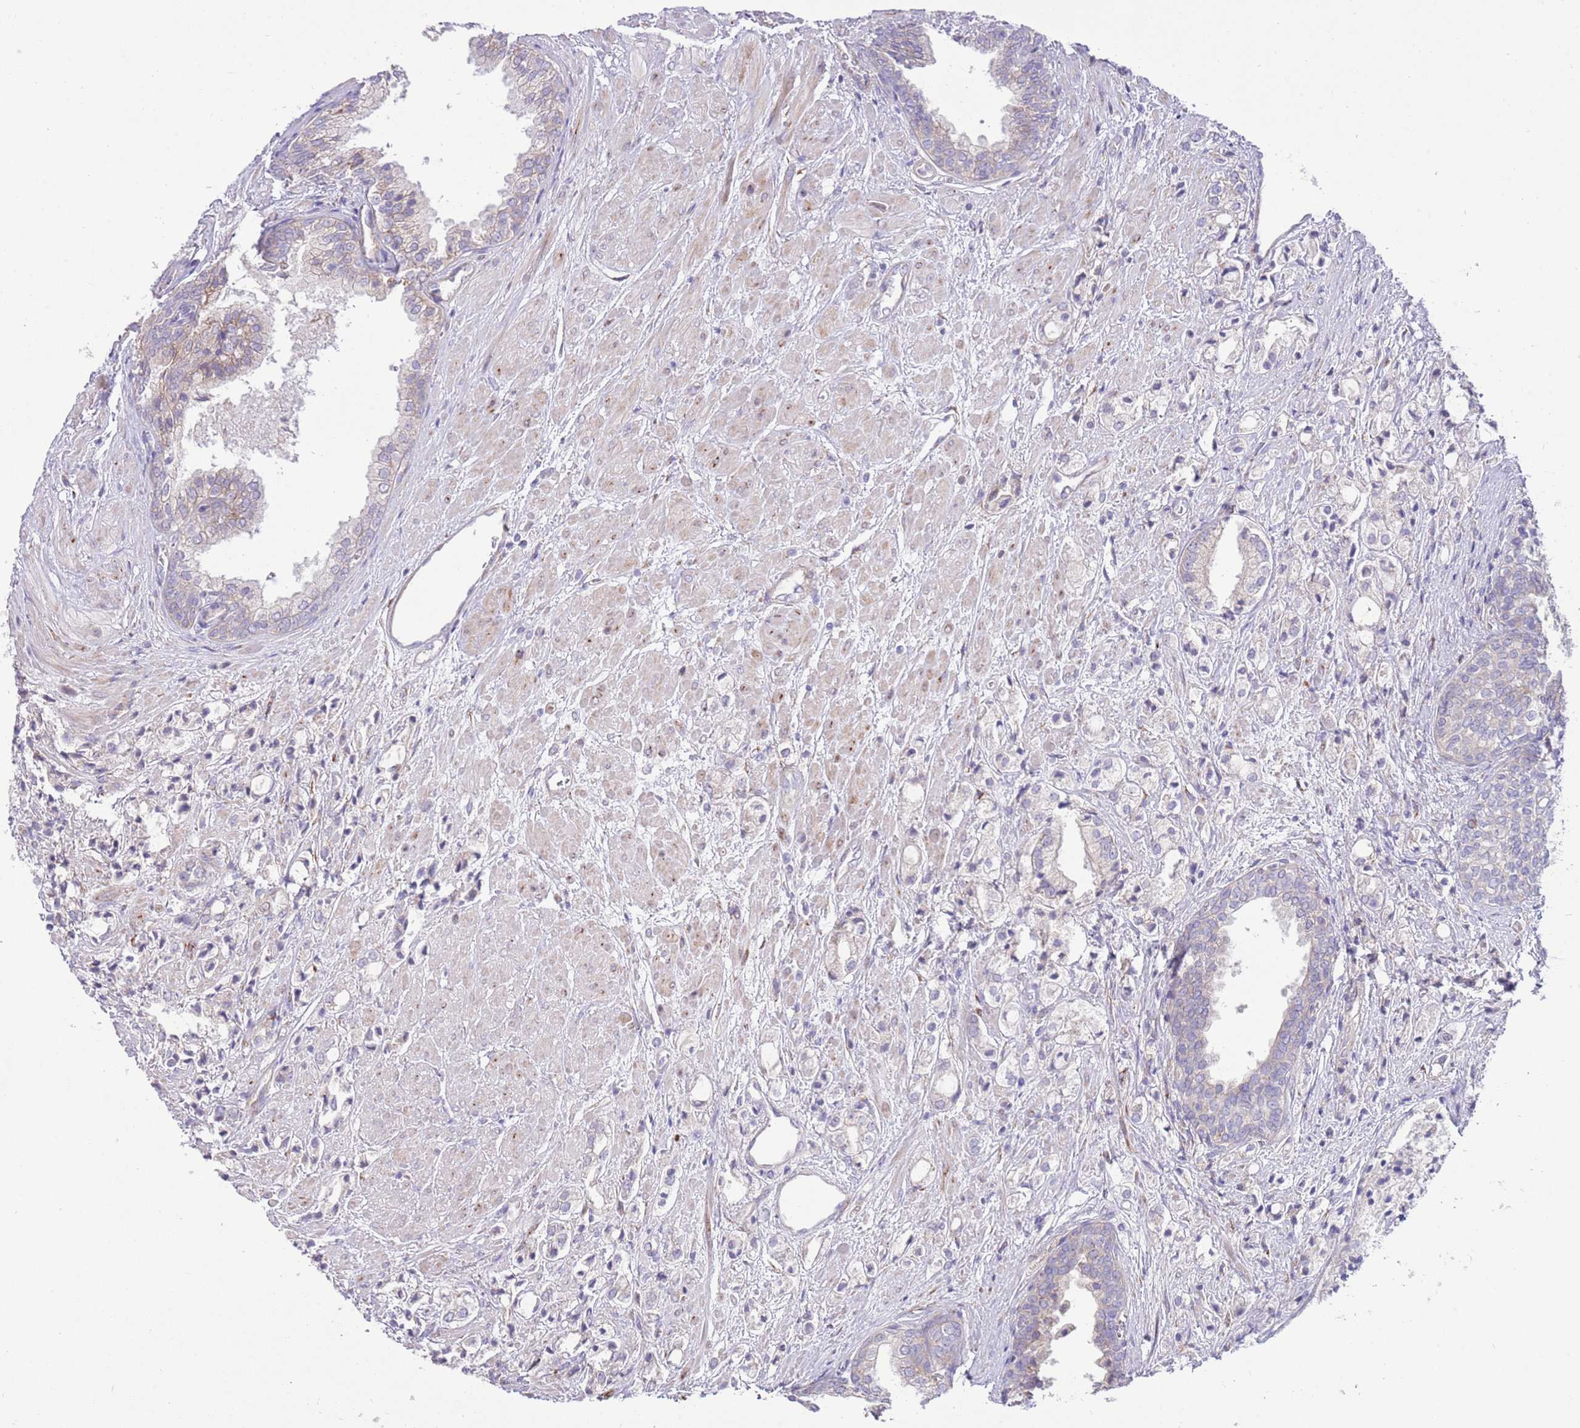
{"staining": {"intensity": "negative", "quantity": "none", "location": "none"}, "tissue": "prostate cancer", "cell_type": "Tumor cells", "image_type": "cancer", "snomed": [{"axis": "morphology", "description": "Adenocarcinoma, High grade"}, {"axis": "topography", "description": "Prostate"}], "caption": "Immunohistochemical staining of high-grade adenocarcinoma (prostate) demonstrates no significant staining in tumor cells. The staining was performed using DAB (3,3'-diaminobenzidine) to visualize the protein expression in brown, while the nuclei were stained in blue with hematoxylin (Magnification: 20x).", "gene": "TOMM5", "patient": {"sex": "male", "age": 50}}